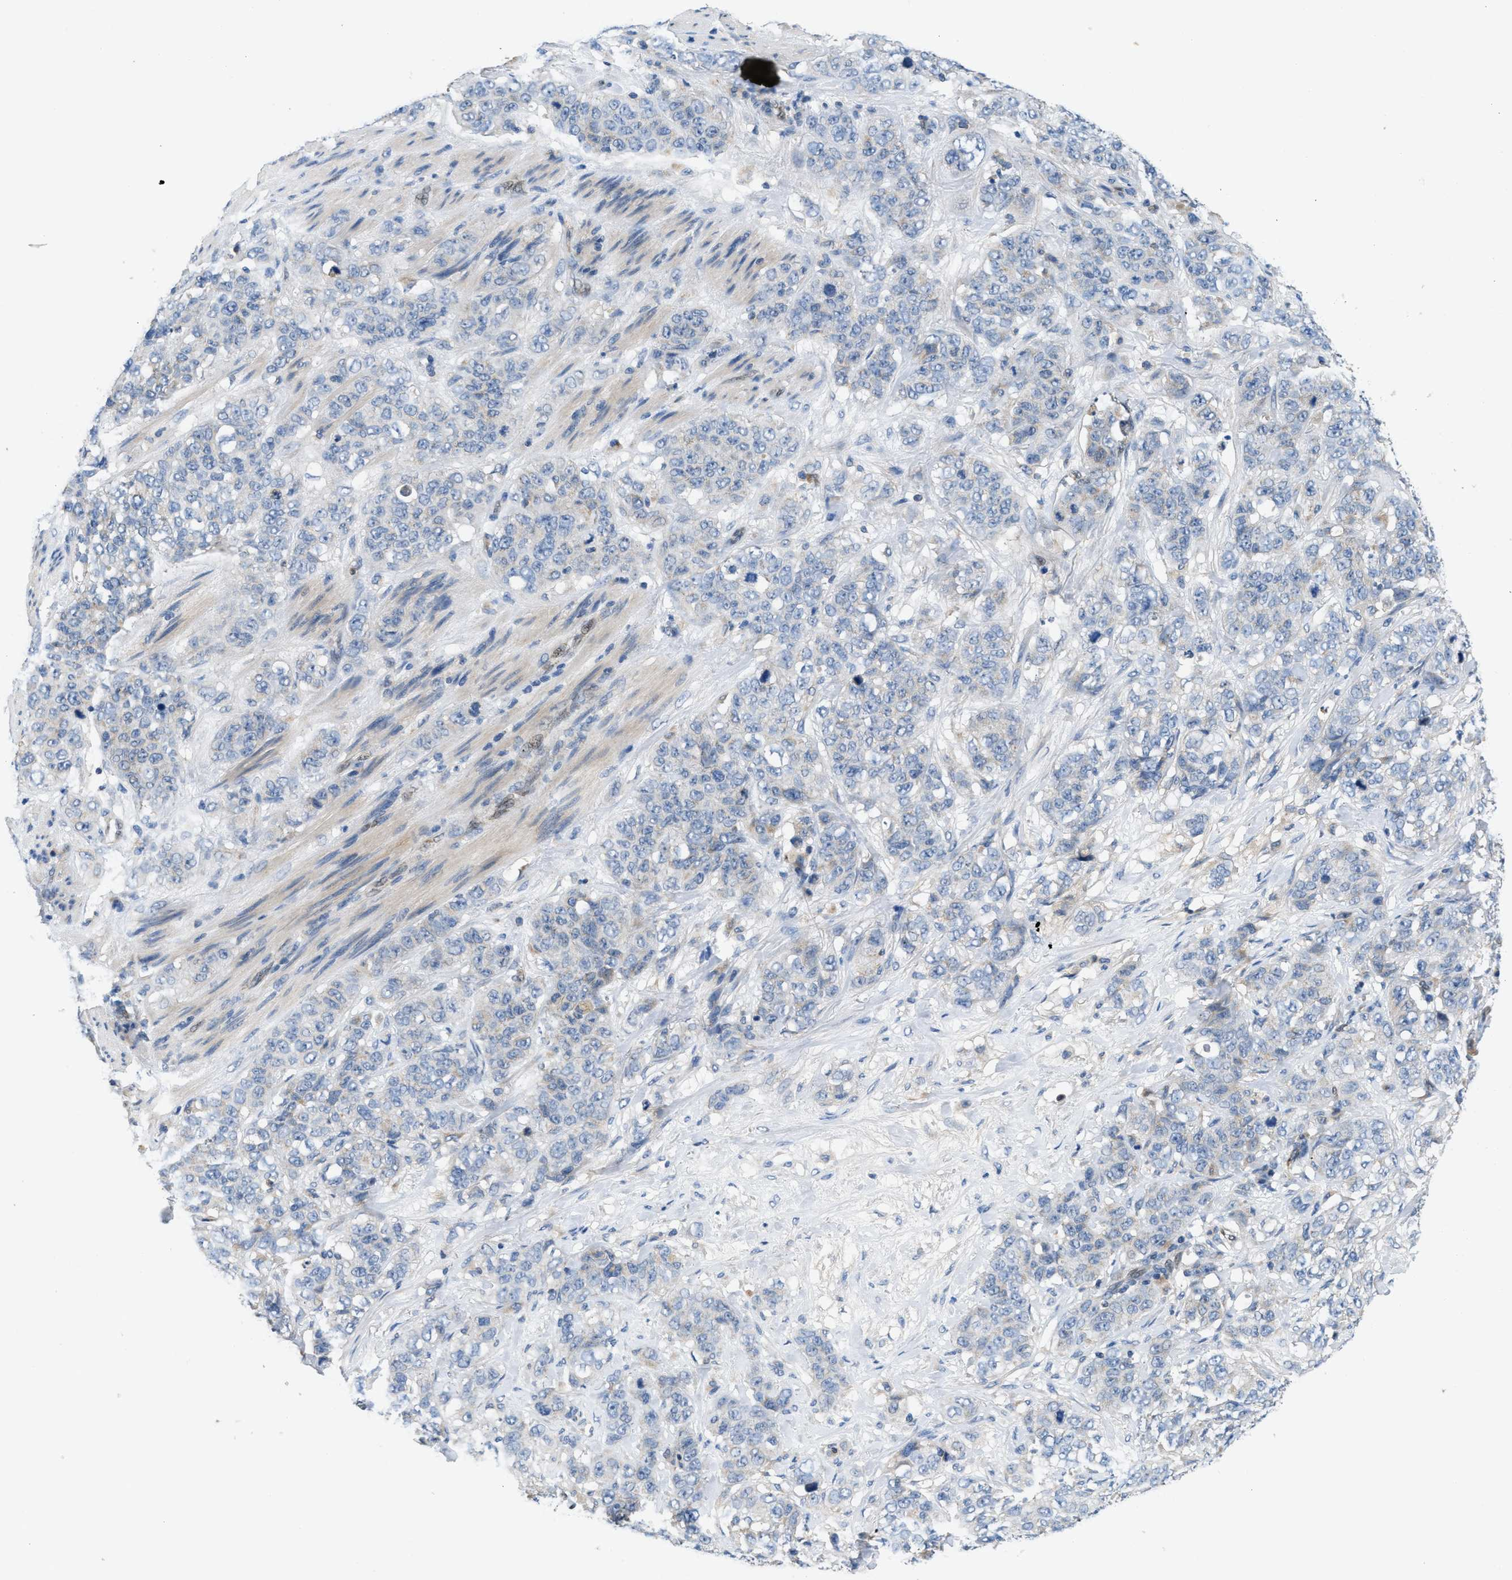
{"staining": {"intensity": "negative", "quantity": "none", "location": "none"}, "tissue": "stomach cancer", "cell_type": "Tumor cells", "image_type": "cancer", "snomed": [{"axis": "morphology", "description": "Adenocarcinoma, NOS"}, {"axis": "topography", "description": "Stomach"}], "caption": "The immunohistochemistry (IHC) image has no significant positivity in tumor cells of adenocarcinoma (stomach) tissue.", "gene": "PNKD", "patient": {"sex": "male", "age": 48}}